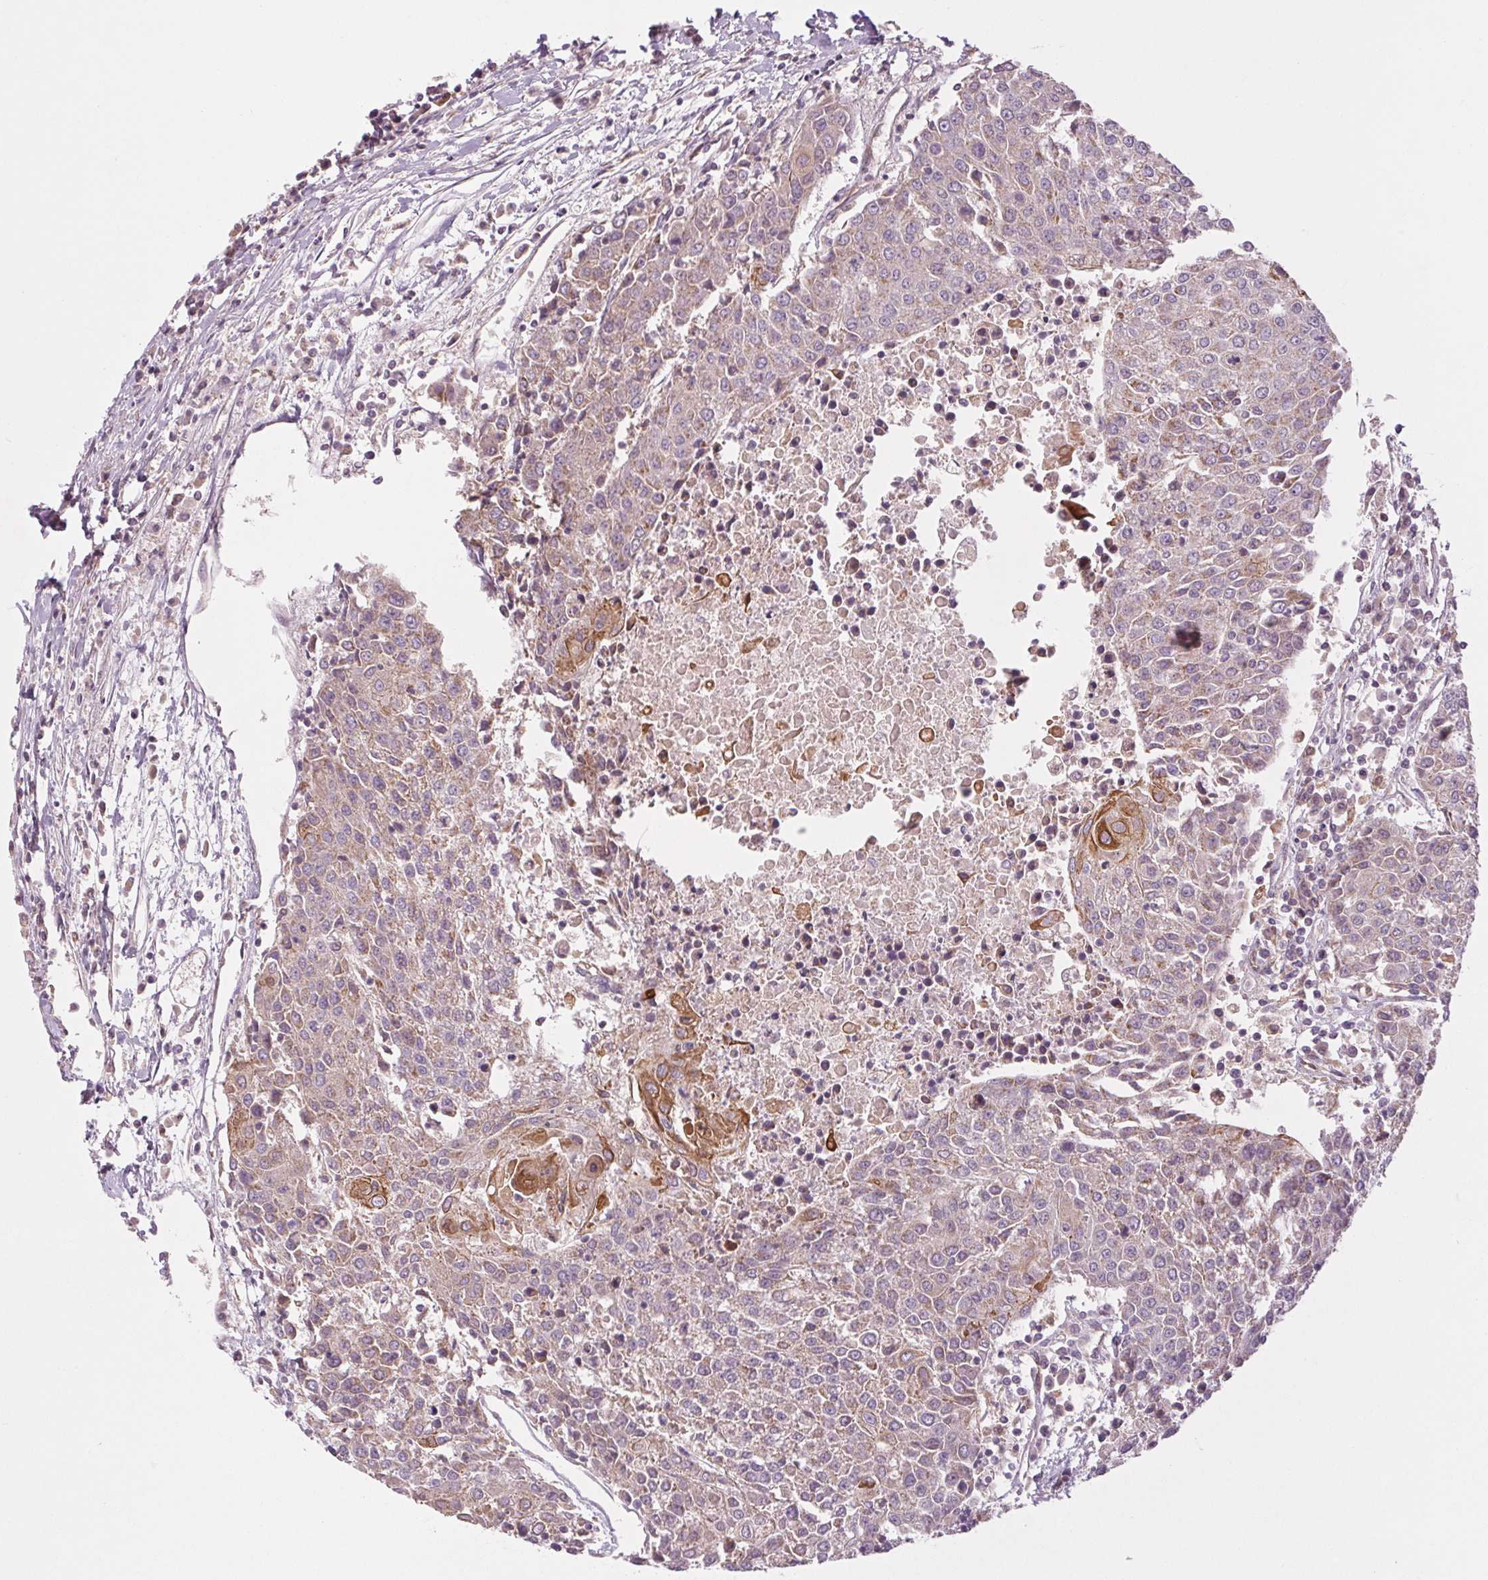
{"staining": {"intensity": "moderate", "quantity": "<25%", "location": "cytoplasmic/membranous"}, "tissue": "urothelial cancer", "cell_type": "Tumor cells", "image_type": "cancer", "snomed": [{"axis": "morphology", "description": "Urothelial carcinoma, High grade"}, {"axis": "topography", "description": "Urinary bladder"}], "caption": "This is an image of IHC staining of high-grade urothelial carcinoma, which shows moderate positivity in the cytoplasmic/membranous of tumor cells.", "gene": "MAP3K5", "patient": {"sex": "female", "age": 85}}